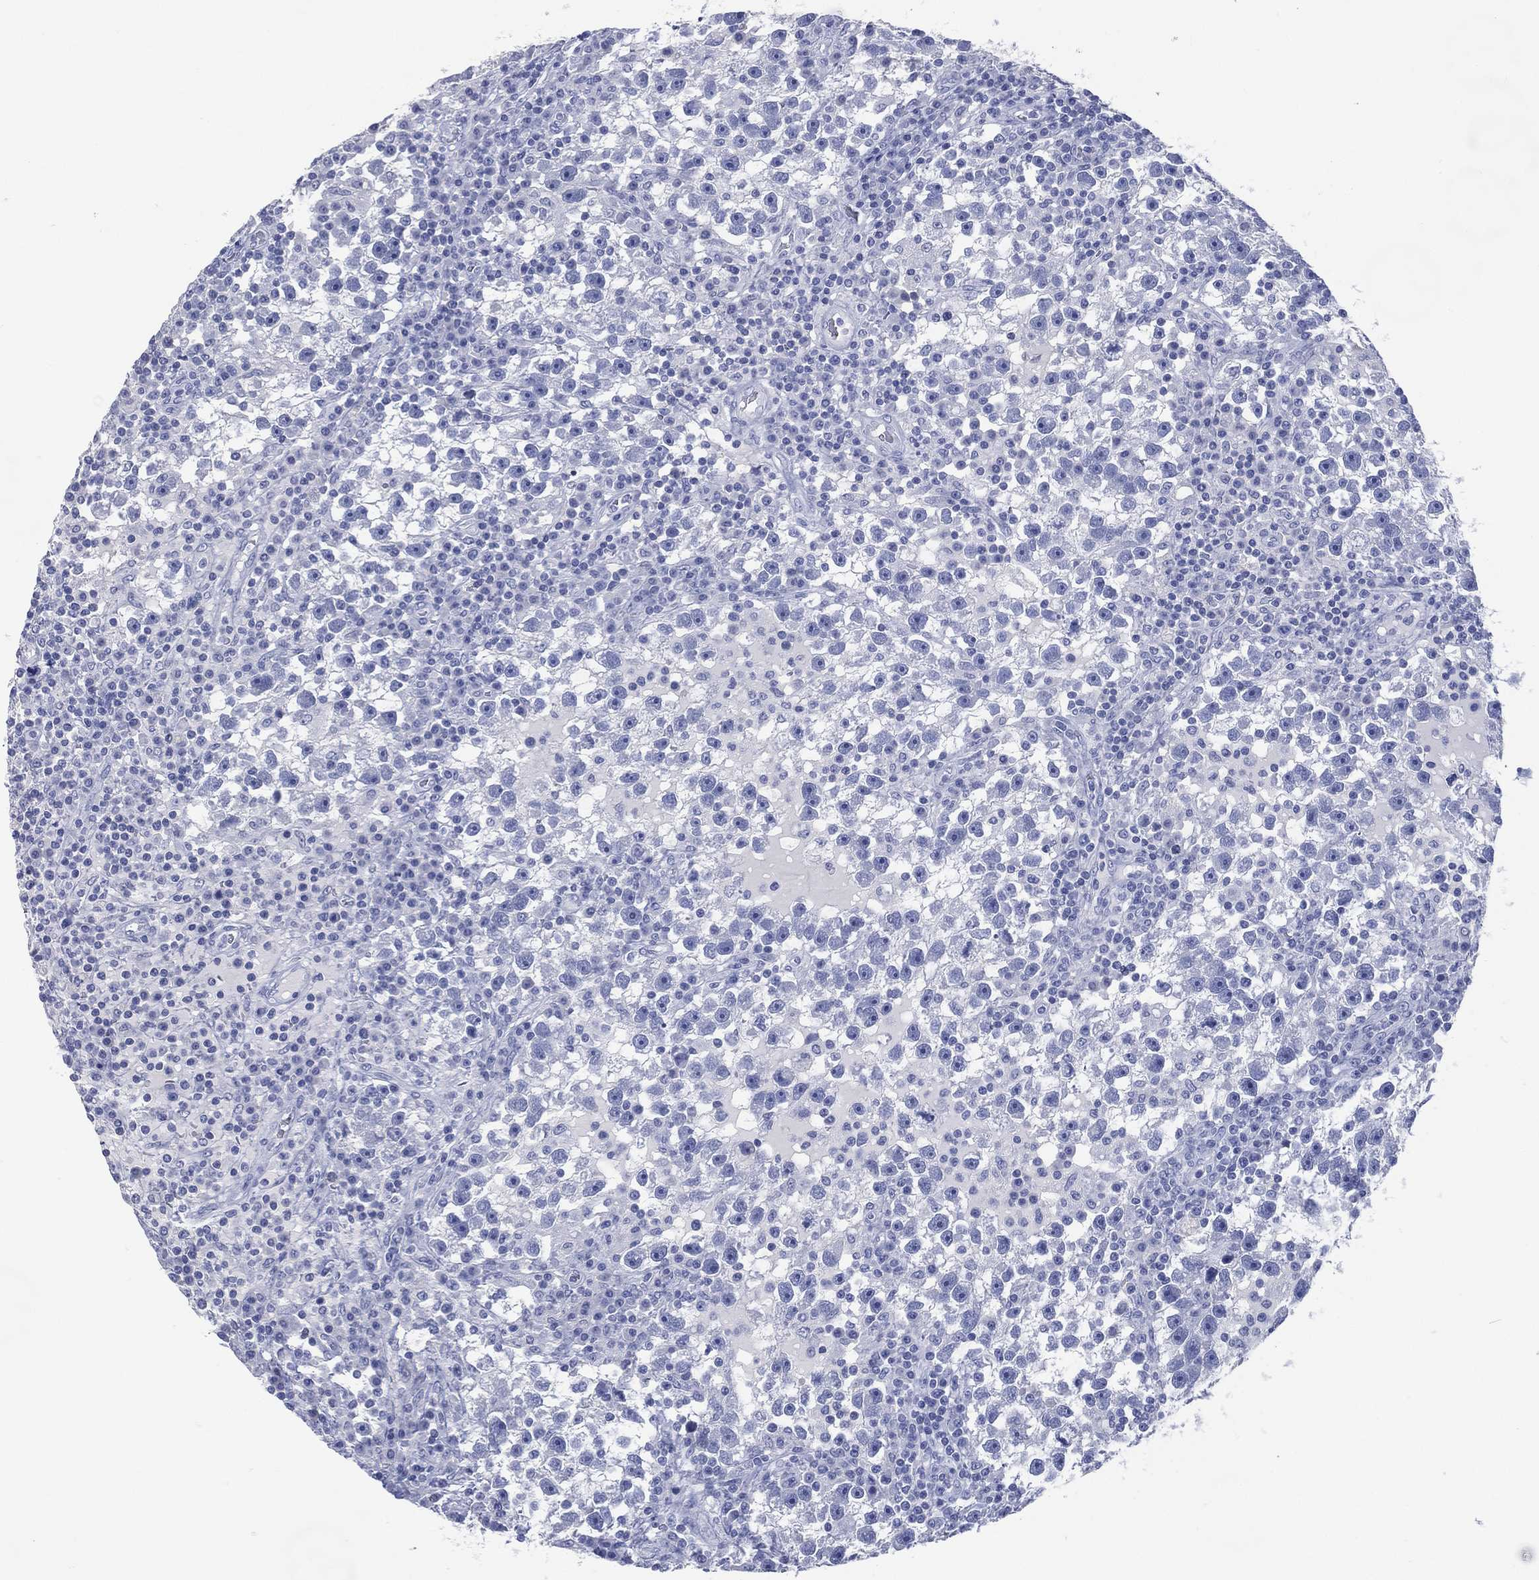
{"staining": {"intensity": "negative", "quantity": "none", "location": "none"}, "tissue": "testis cancer", "cell_type": "Tumor cells", "image_type": "cancer", "snomed": [{"axis": "morphology", "description": "Seminoma, NOS"}, {"axis": "topography", "description": "Testis"}], "caption": "A high-resolution micrograph shows immunohistochemistry (IHC) staining of testis seminoma, which displays no significant expression in tumor cells.", "gene": "FMO1", "patient": {"sex": "male", "age": 47}}